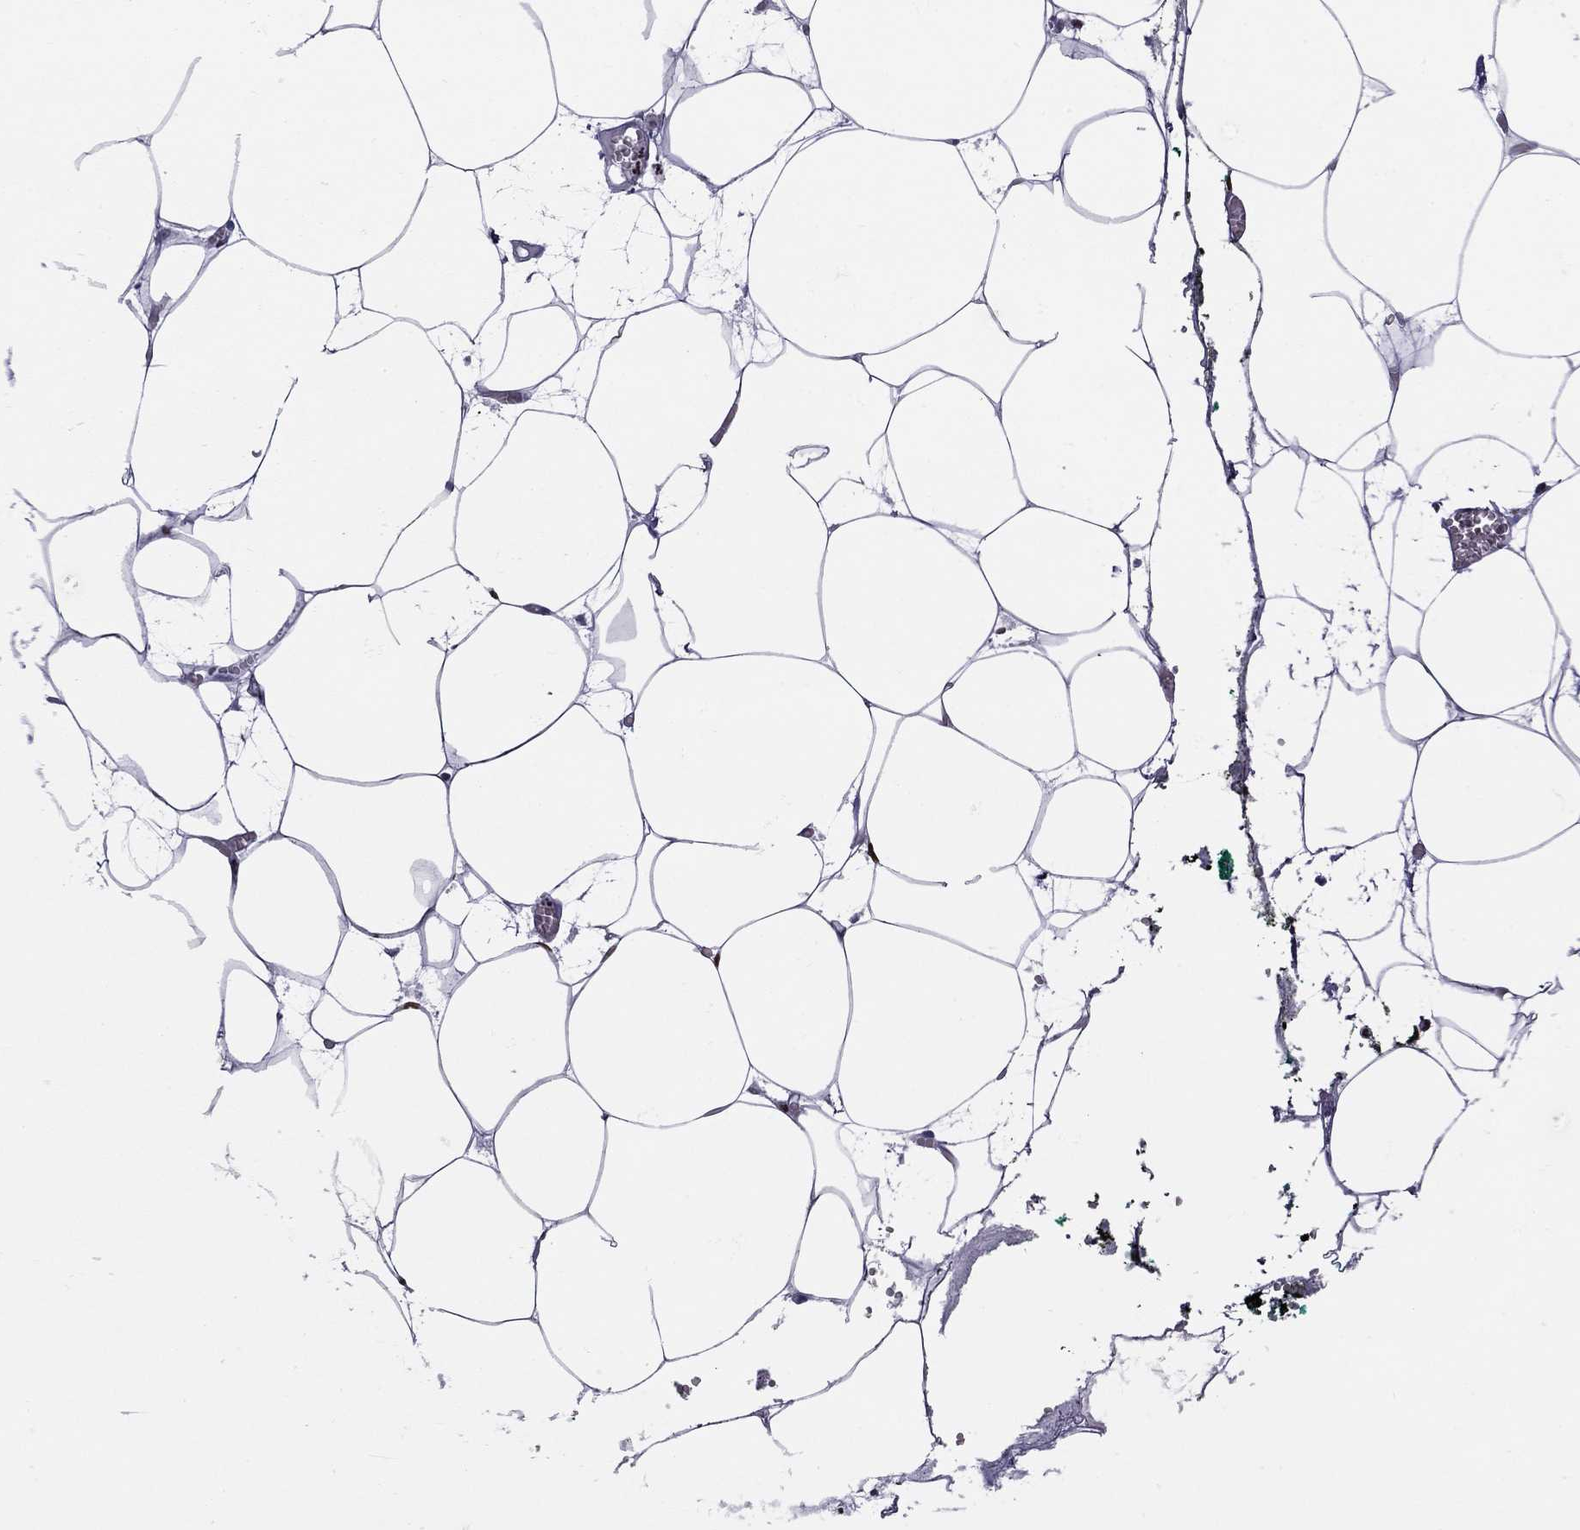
{"staining": {"intensity": "negative", "quantity": "none", "location": "none"}, "tissue": "adipose tissue", "cell_type": "Adipocytes", "image_type": "normal", "snomed": [{"axis": "morphology", "description": "Normal tissue, NOS"}, {"axis": "topography", "description": "Adipose tissue"}, {"axis": "topography", "description": "Pancreas"}, {"axis": "topography", "description": "Peripheral nerve tissue"}], "caption": "This is an immunohistochemistry histopathology image of normal adipose tissue. There is no positivity in adipocytes.", "gene": "PCGF3", "patient": {"sex": "female", "age": 58}}